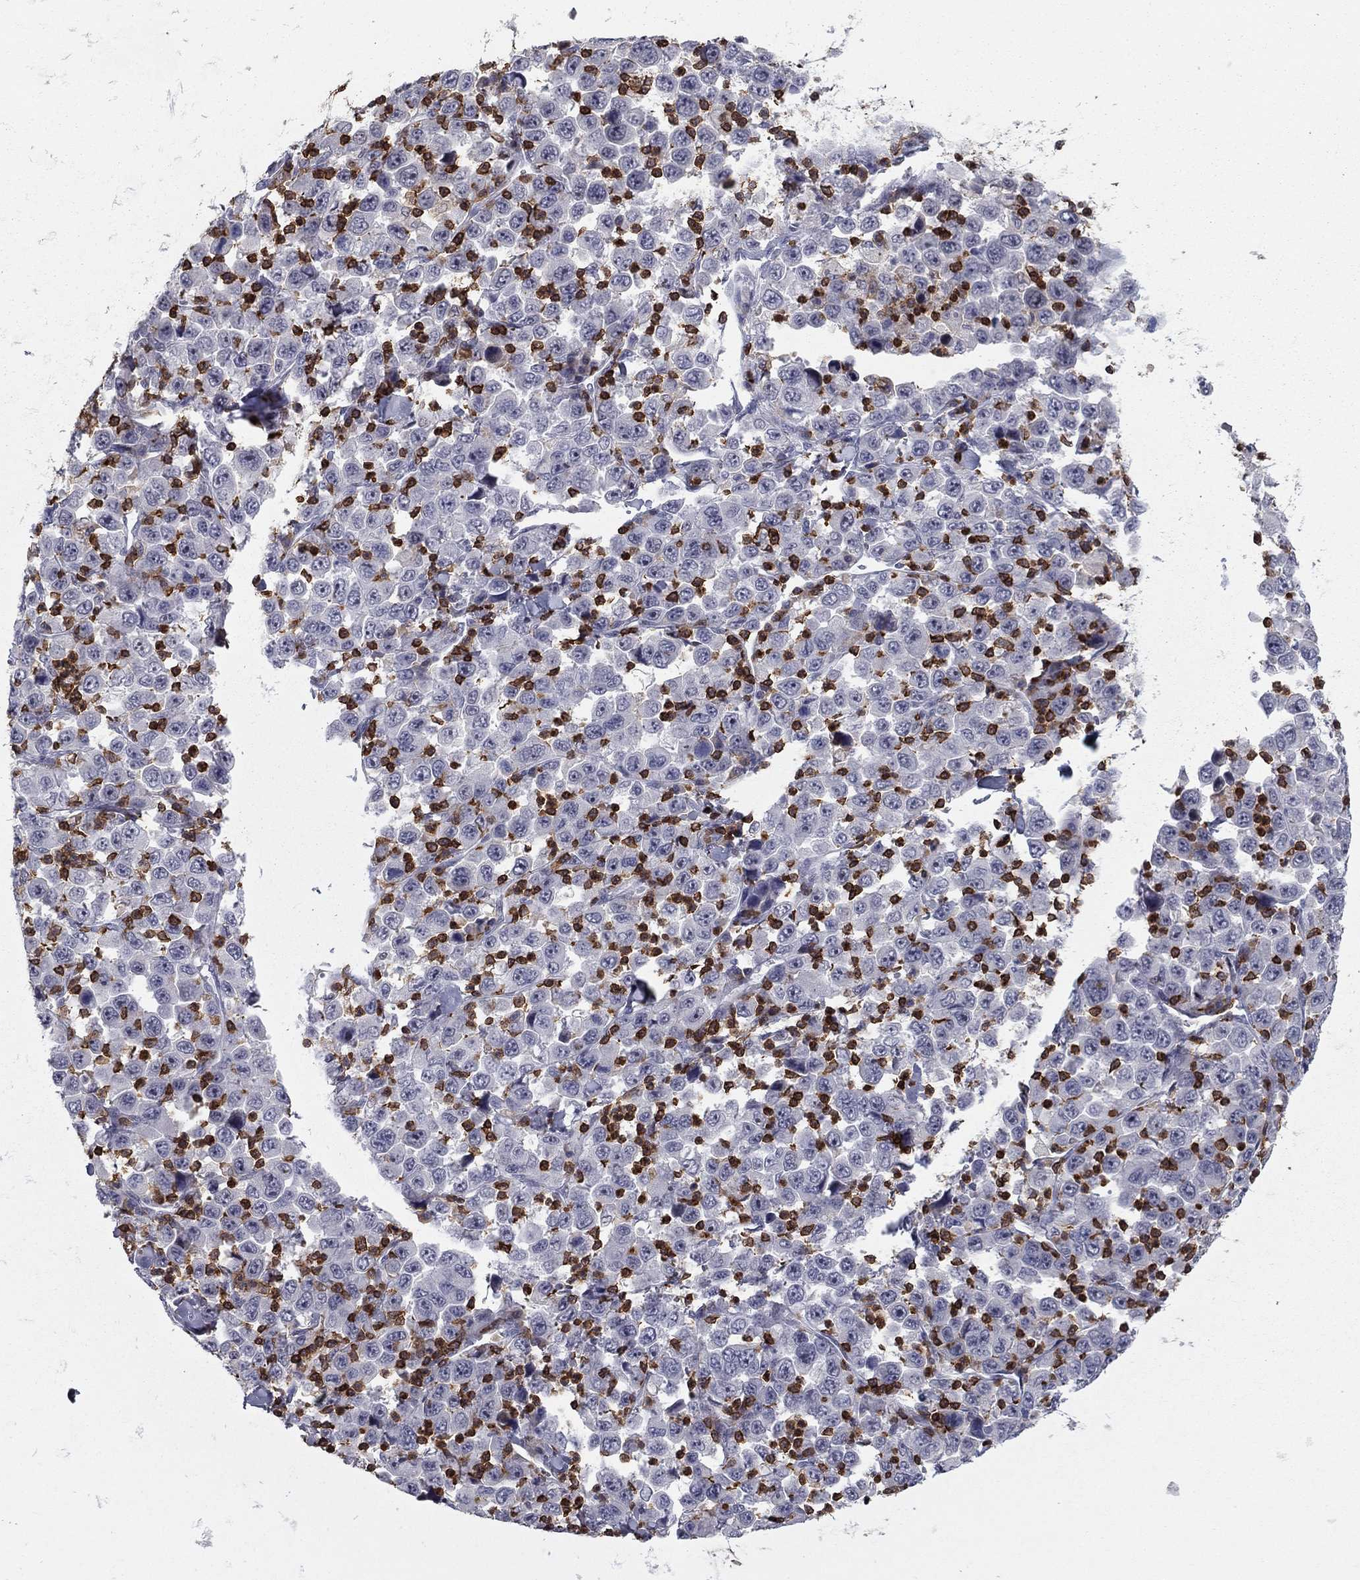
{"staining": {"intensity": "negative", "quantity": "none", "location": "none"}, "tissue": "stomach cancer", "cell_type": "Tumor cells", "image_type": "cancer", "snomed": [{"axis": "morphology", "description": "Normal tissue, NOS"}, {"axis": "morphology", "description": "Adenocarcinoma, NOS"}, {"axis": "topography", "description": "Stomach, upper"}, {"axis": "topography", "description": "Stomach"}], "caption": "The IHC photomicrograph has no significant positivity in tumor cells of stomach adenocarcinoma tissue.", "gene": "ARHGAP27", "patient": {"sex": "male", "age": 59}}